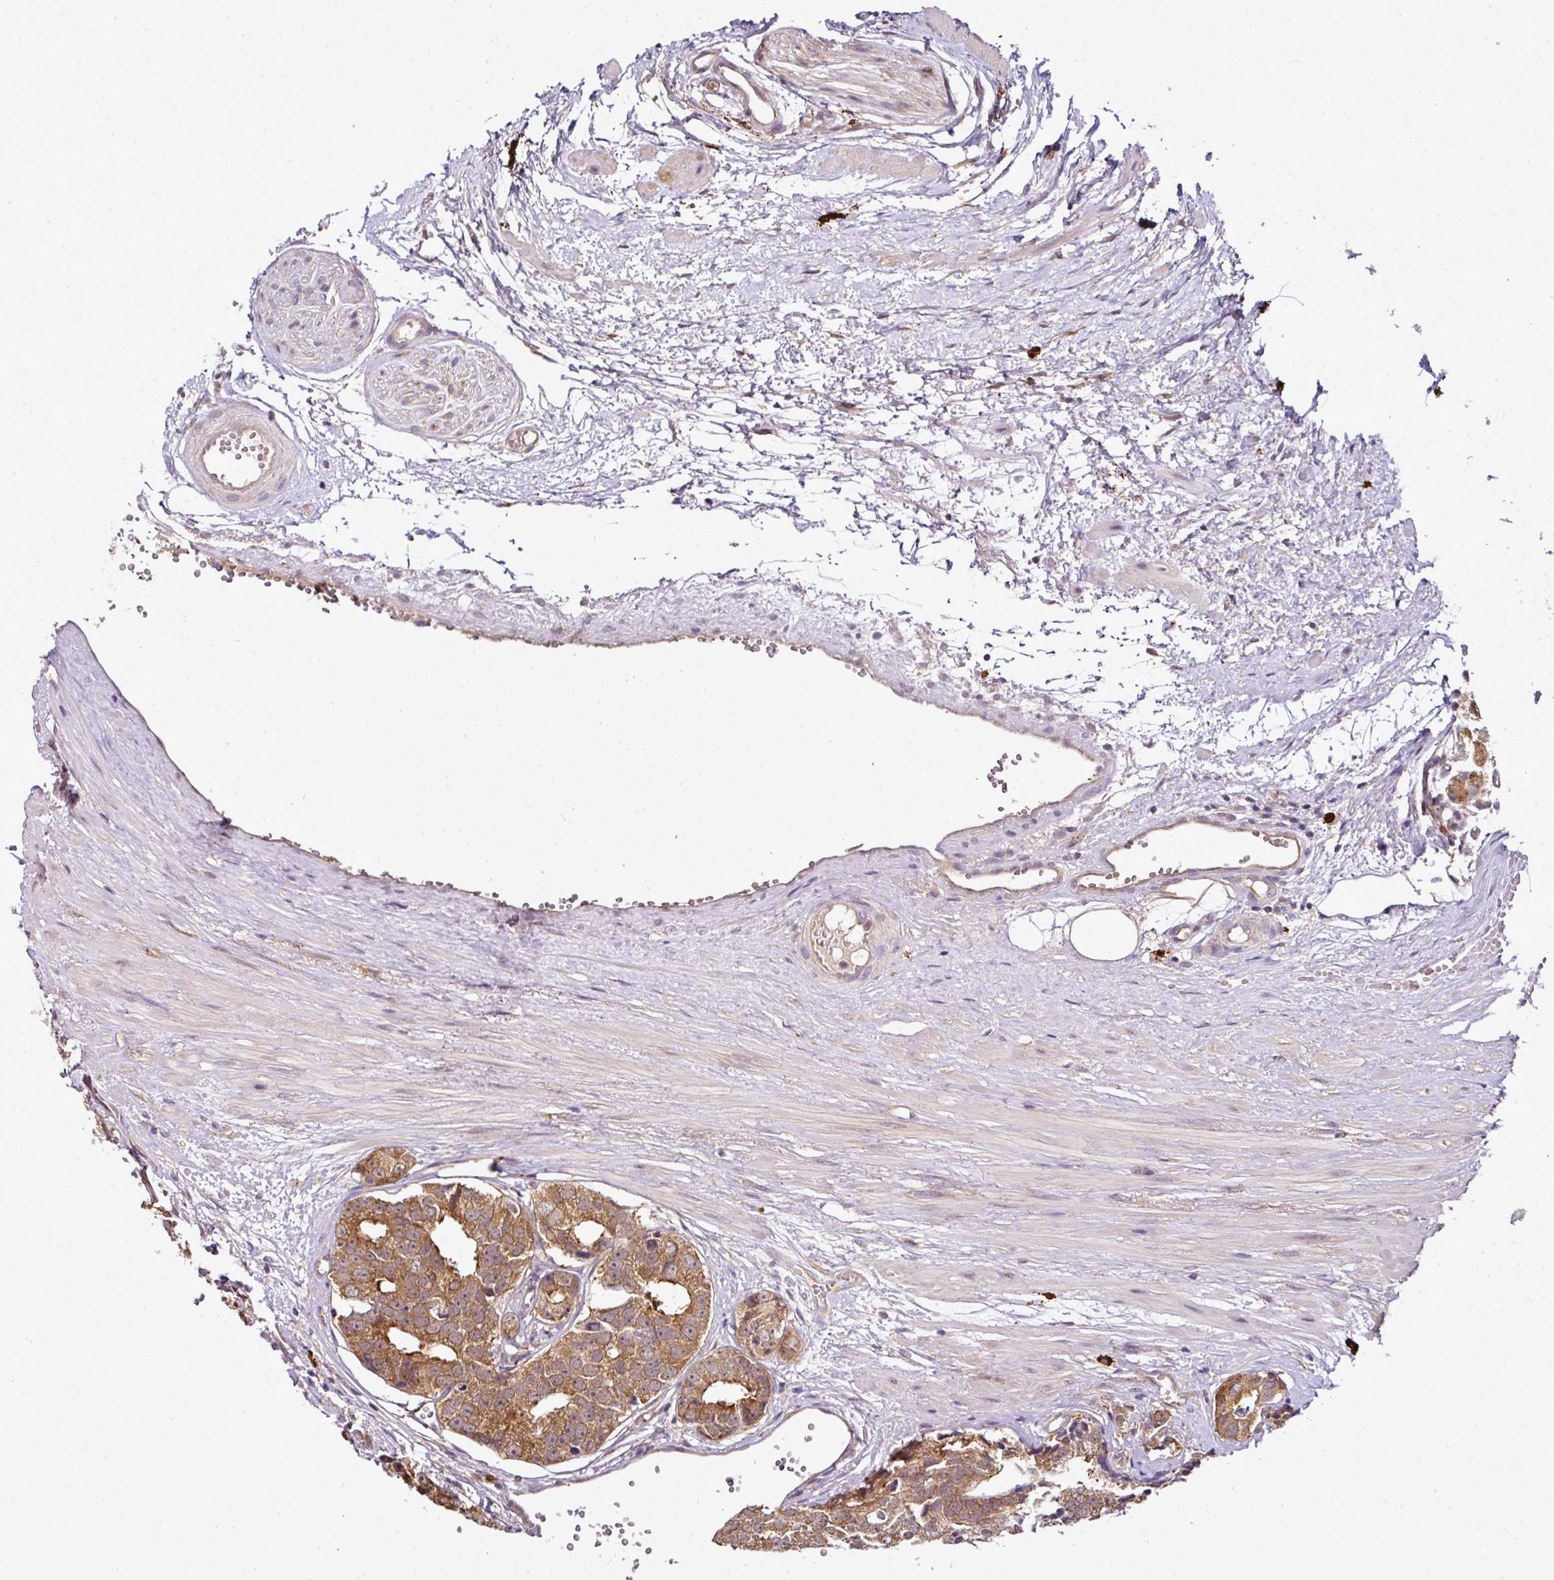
{"staining": {"intensity": "moderate", "quantity": ">75%", "location": "cytoplasmic/membranous"}, "tissue": "prostate cancer", "cell_type": "Tumor cells", "image_type": "cancer", "snomed": [{"axis": "morphology", "description": "Adenocarcinoma, High grade"}, {"axis": "topography", "description": "Prostate"}], "caption": "A high-resolution micrograph shows immunohistochemistry staining of prostate cancer, which exhibits moderate cytoplasmic/membranous staining in approximately >75% of tumor cells. The protein of interest is shown in brown color, while the nuclei are stained blue.", "gene": "RBM4B", "patient": {"sex": "male", "age": 71}}